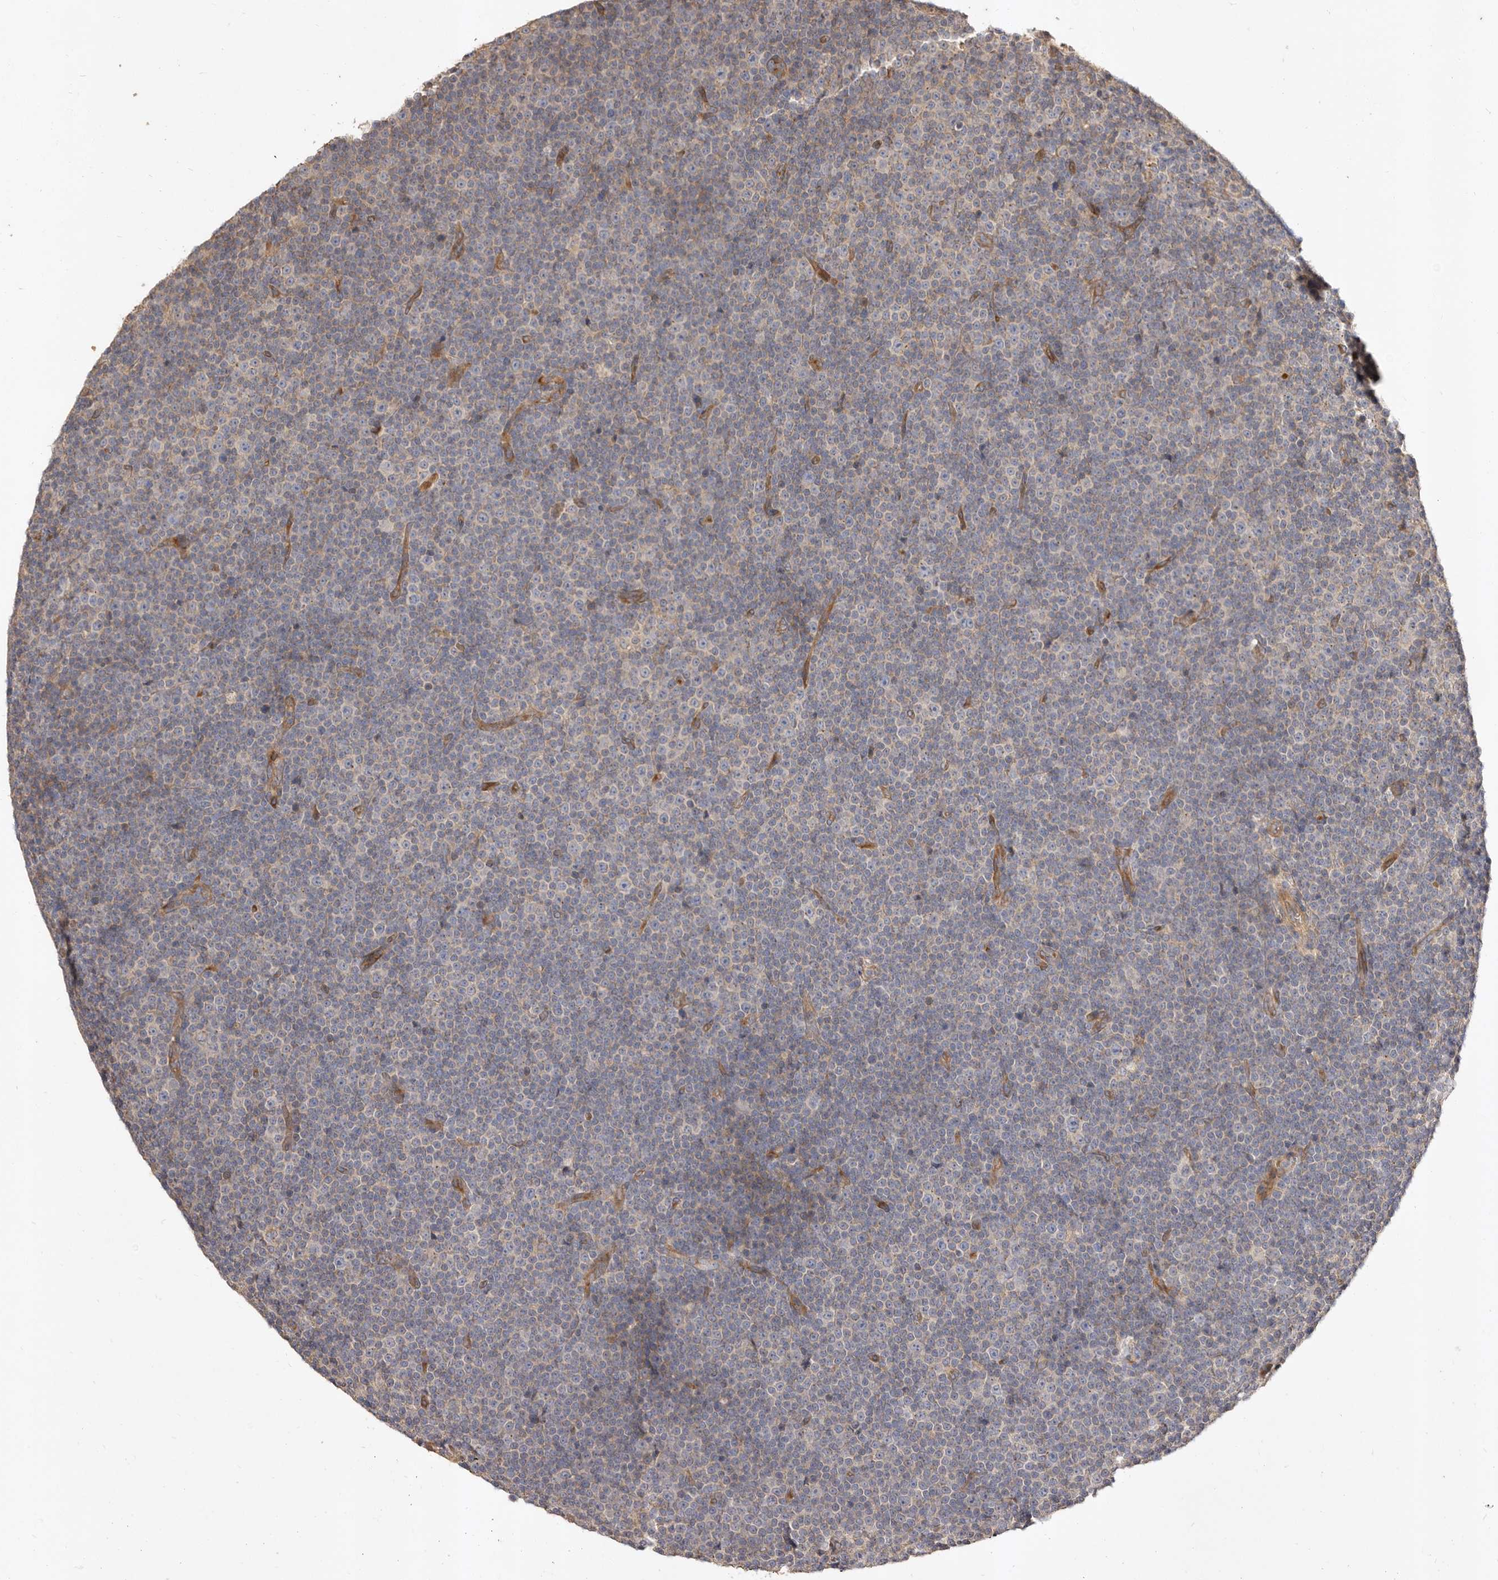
{"staining": {"intensity": "negative", "quantity": "none", "location": "none"}, "tissue": "lymphoma", "cell_type": "Tumor cells", "image_type": "cancer", "snomed": [{"axis": "morphology", "description": "Malignant lymphoma, non-Hodgkin's type, Low grade"}, {"axis": "topography", "description": "Lymph node"}], "caption": "An image of human lymphoma is negative for staining in tumor cells.", "gene": "ADAMTS9", "patient": {"sex": "female", "age": 67}}